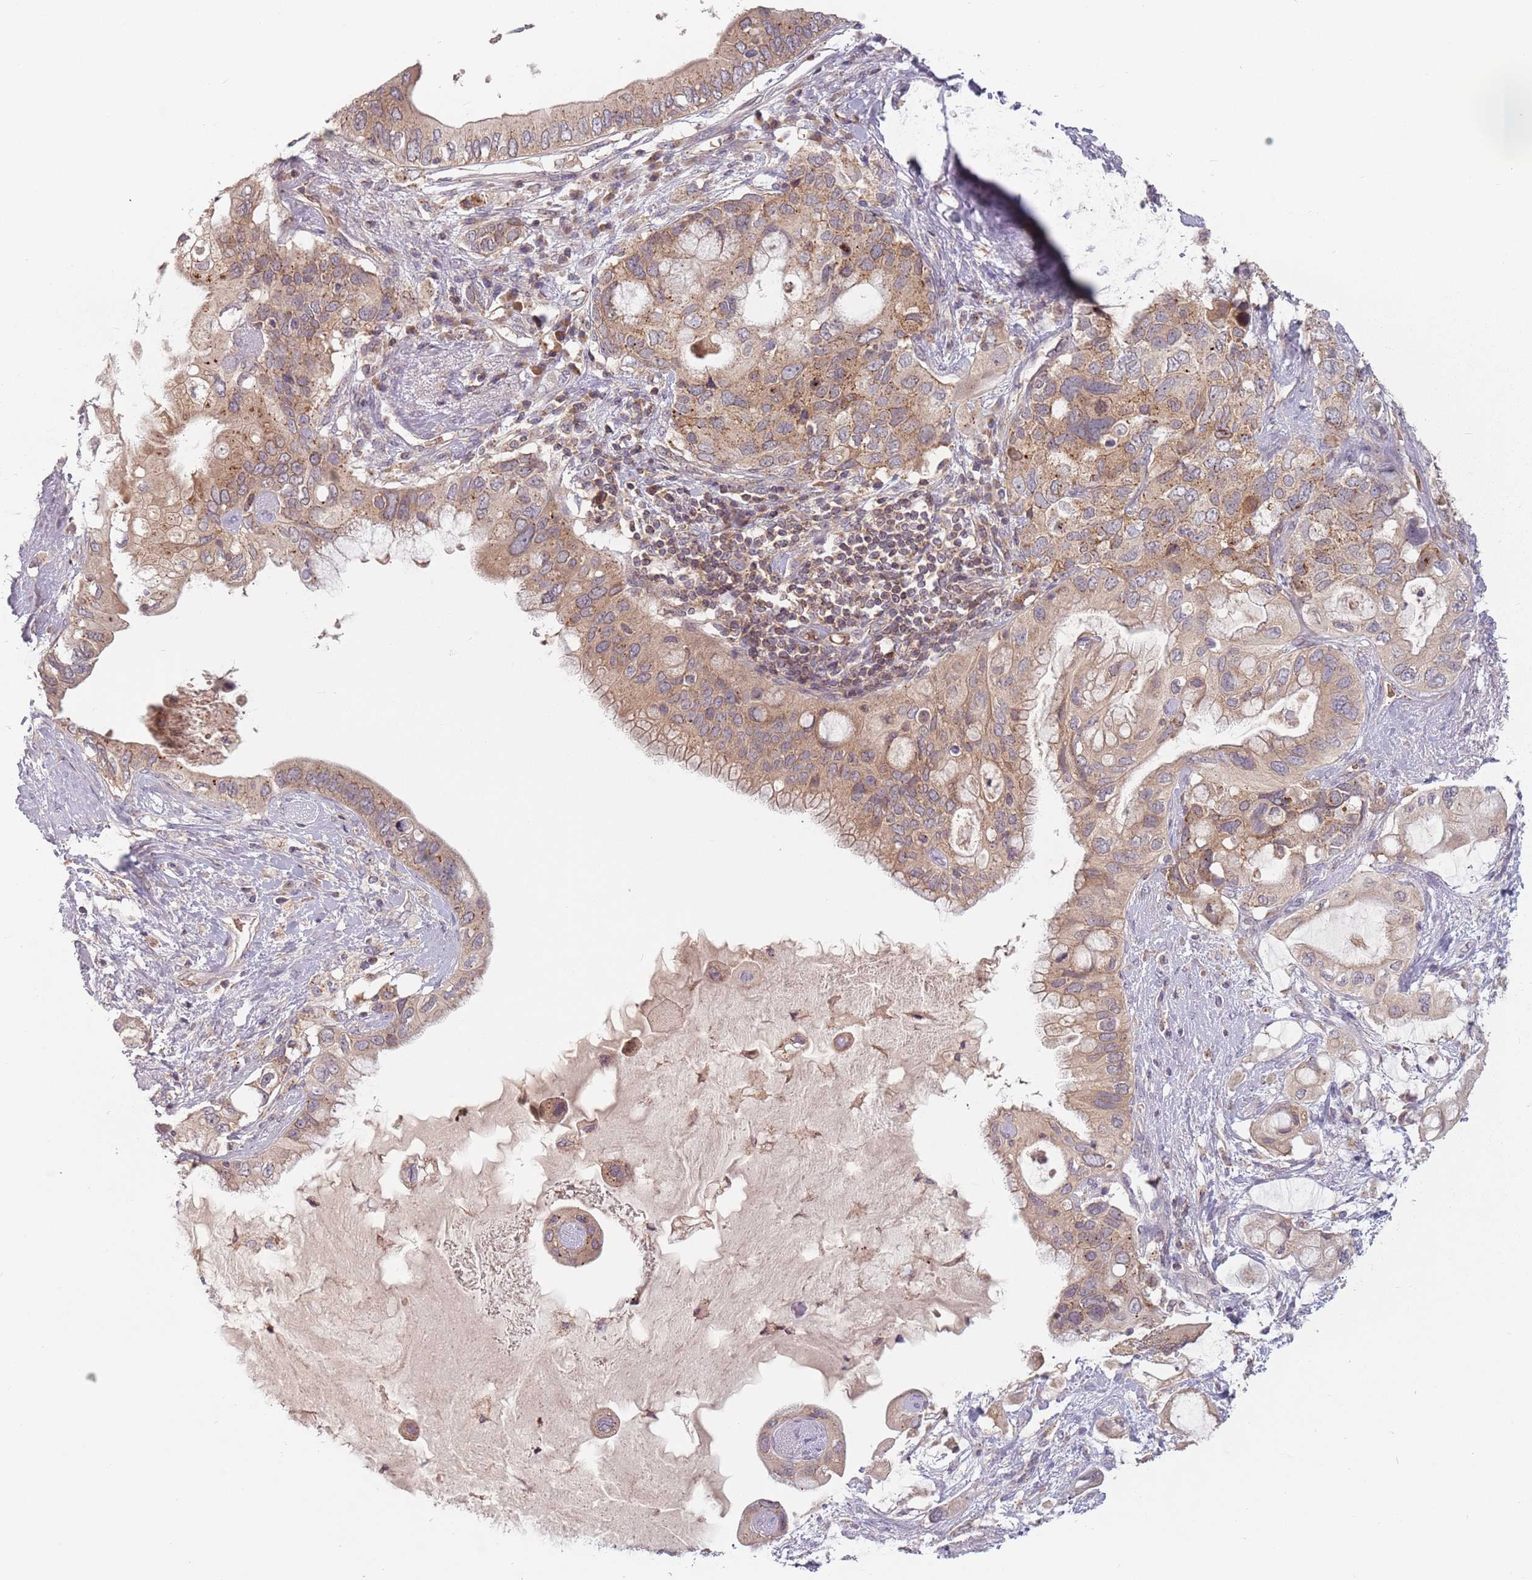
{"staining": {"intensity": "moderate", "quantity": ">75%", "location": "cytoplasmic/membranous"}, "tissue": "pancreatic cancer", "cell_type": "Tumor cells", "image_type": "cancer", "snomed": [{"axis": "morphology", "description": "Adenocarcinoma, NOS"}, {"axis": "topography", "description": "Pancreas"}], "caption": "Protein expression analysis of human pancreatic adenocarcinoma reveals moderate cytoplasmic/membranous staining in about >75% of tumor cells.", "gene": "ASB13", "patient": {"sex": "female", "age": 56}}